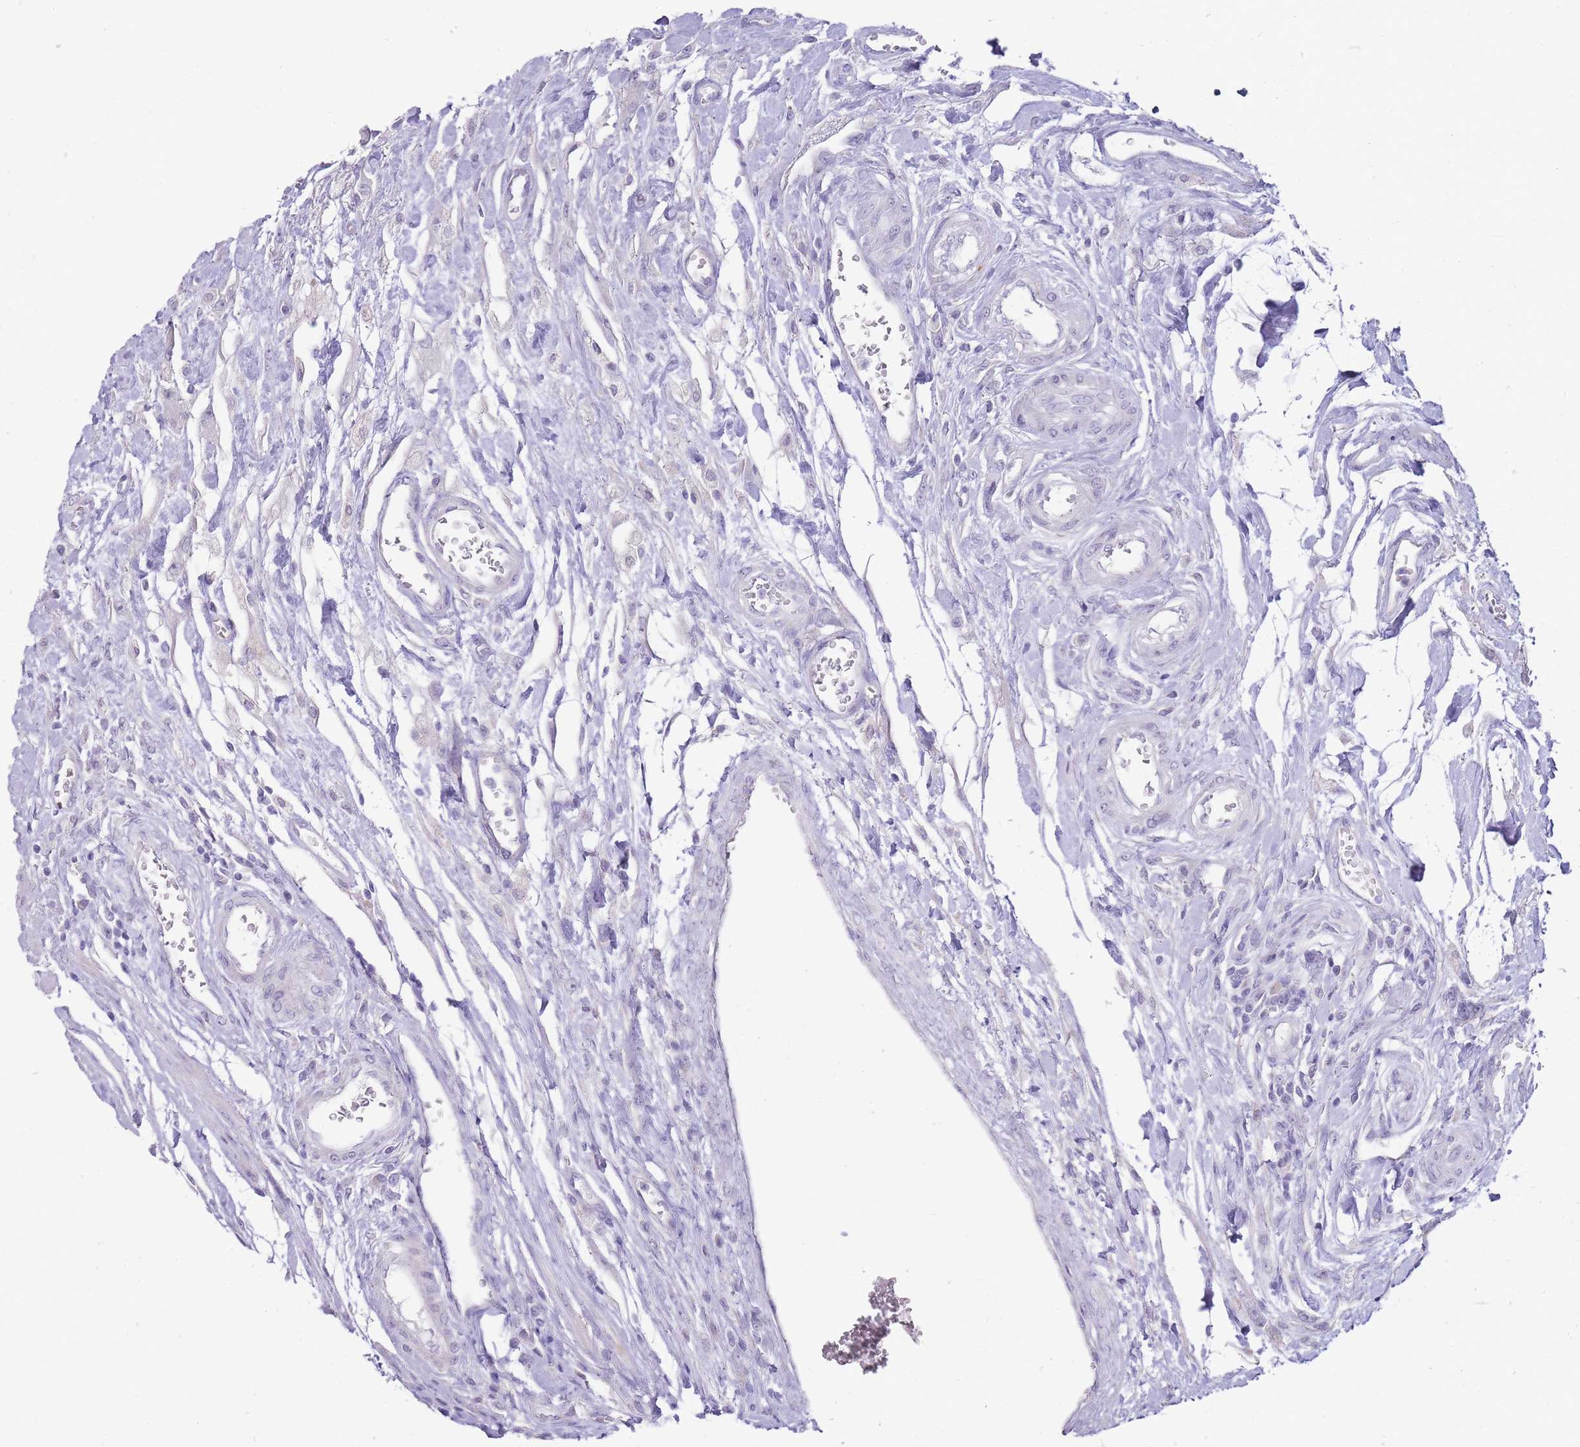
{"staining": {"intensity": "negative", "quantity": "none", "location": "none"}, "tissue": "urothelial cancer", "cell_type": "Tumor cells", "image_type": "cancer", "snomed": [{"axis": "morphology", "description": "Urothelial carcinoma, High grade"}, {"axis": "topography", "description": "Urinary bladder"}], "caption": "DAB (3,3'-diaminobenzidine) immunohistochemical staining of human urothelial cancer shows no significant expression in tumor cells. The staining was performed using DAB (3,3'-diaminobenzidine) to visualize the protein expression in brown, while the nuclei were stained in blue with hematoxylin (Magnification: 20x).", "gene": "ERICH4", "patient": {"sex": "female", "age": 79}}